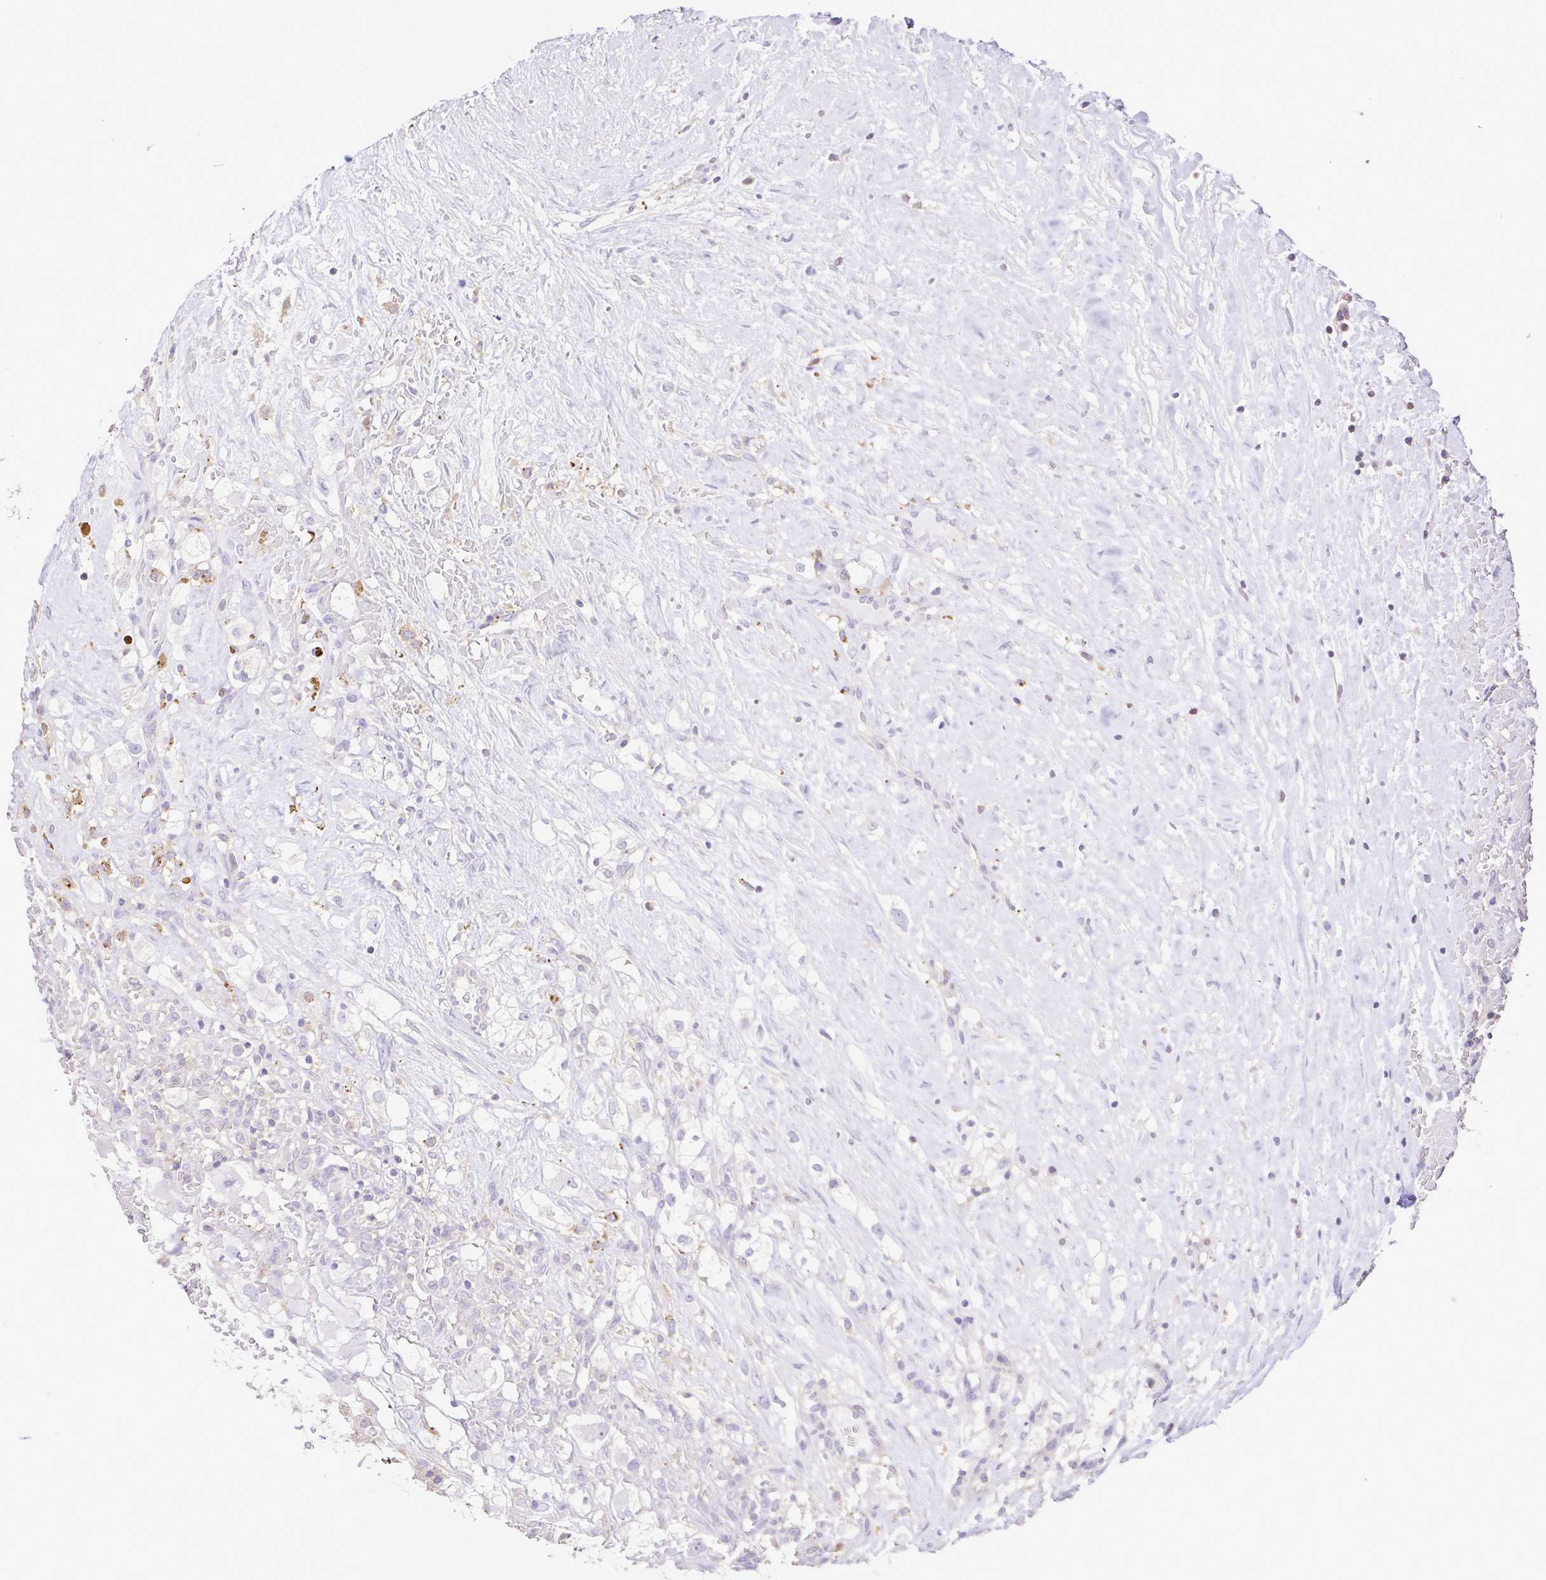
{"staining": {"intensity": "negative", "quantity": "none", "location": "none"}, "tissue": "renal cancer", "cell_type": "Tumor cells", "image_type": "cancer", "snomed": [{"axis": "morphology", "description": "Adenocarcinoma, NOS"}, {"axis": "topography", "description": "Kidney"}], "caption": "Protein analysis of renal cancer reveals no significant positivity in tumor cells. (Brightfield microscopy of DAB IHC at high magnification).", "gene": "CYP17A1", "patient": {"sex": "male", "age": 59}}